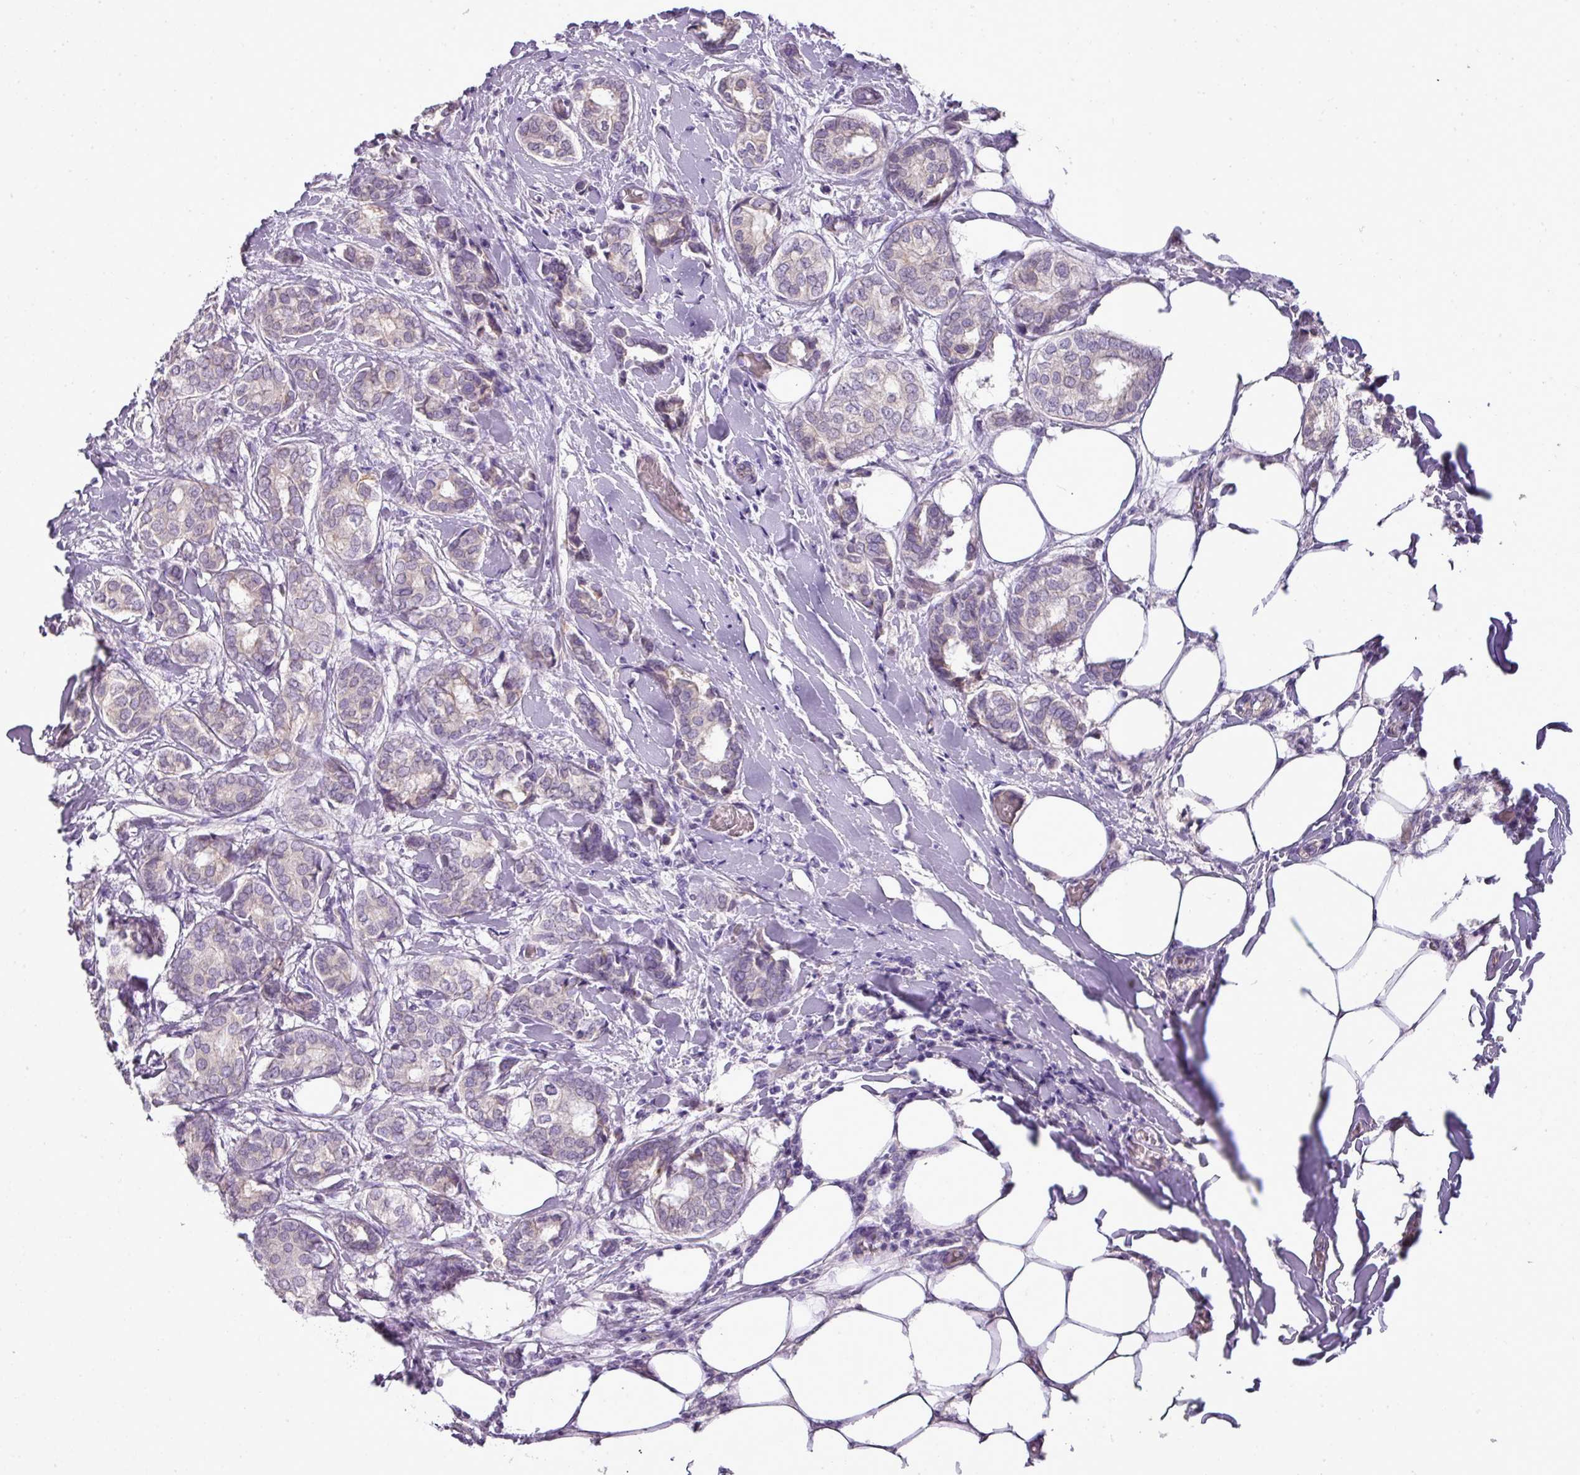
{"staining": {"intensity": "negative", "quantity": "none", "location": "none"}, "tissue": "breast cancer", "cell_type": "Tumor cells", "image_type": "cancer", "snomed": [{"axis": "morphology", "description": "Duct carcinoma"}, {"axis": "topography", "description": "Breast"}], "caption": "Human breast cancer (intraductal carcinoma) stained for a protein using immunohistochemistry (IHC) reveals no expression in tumor cells.", "gene": "BRINP2", "patient": {"sex": "female", "age": 73}}